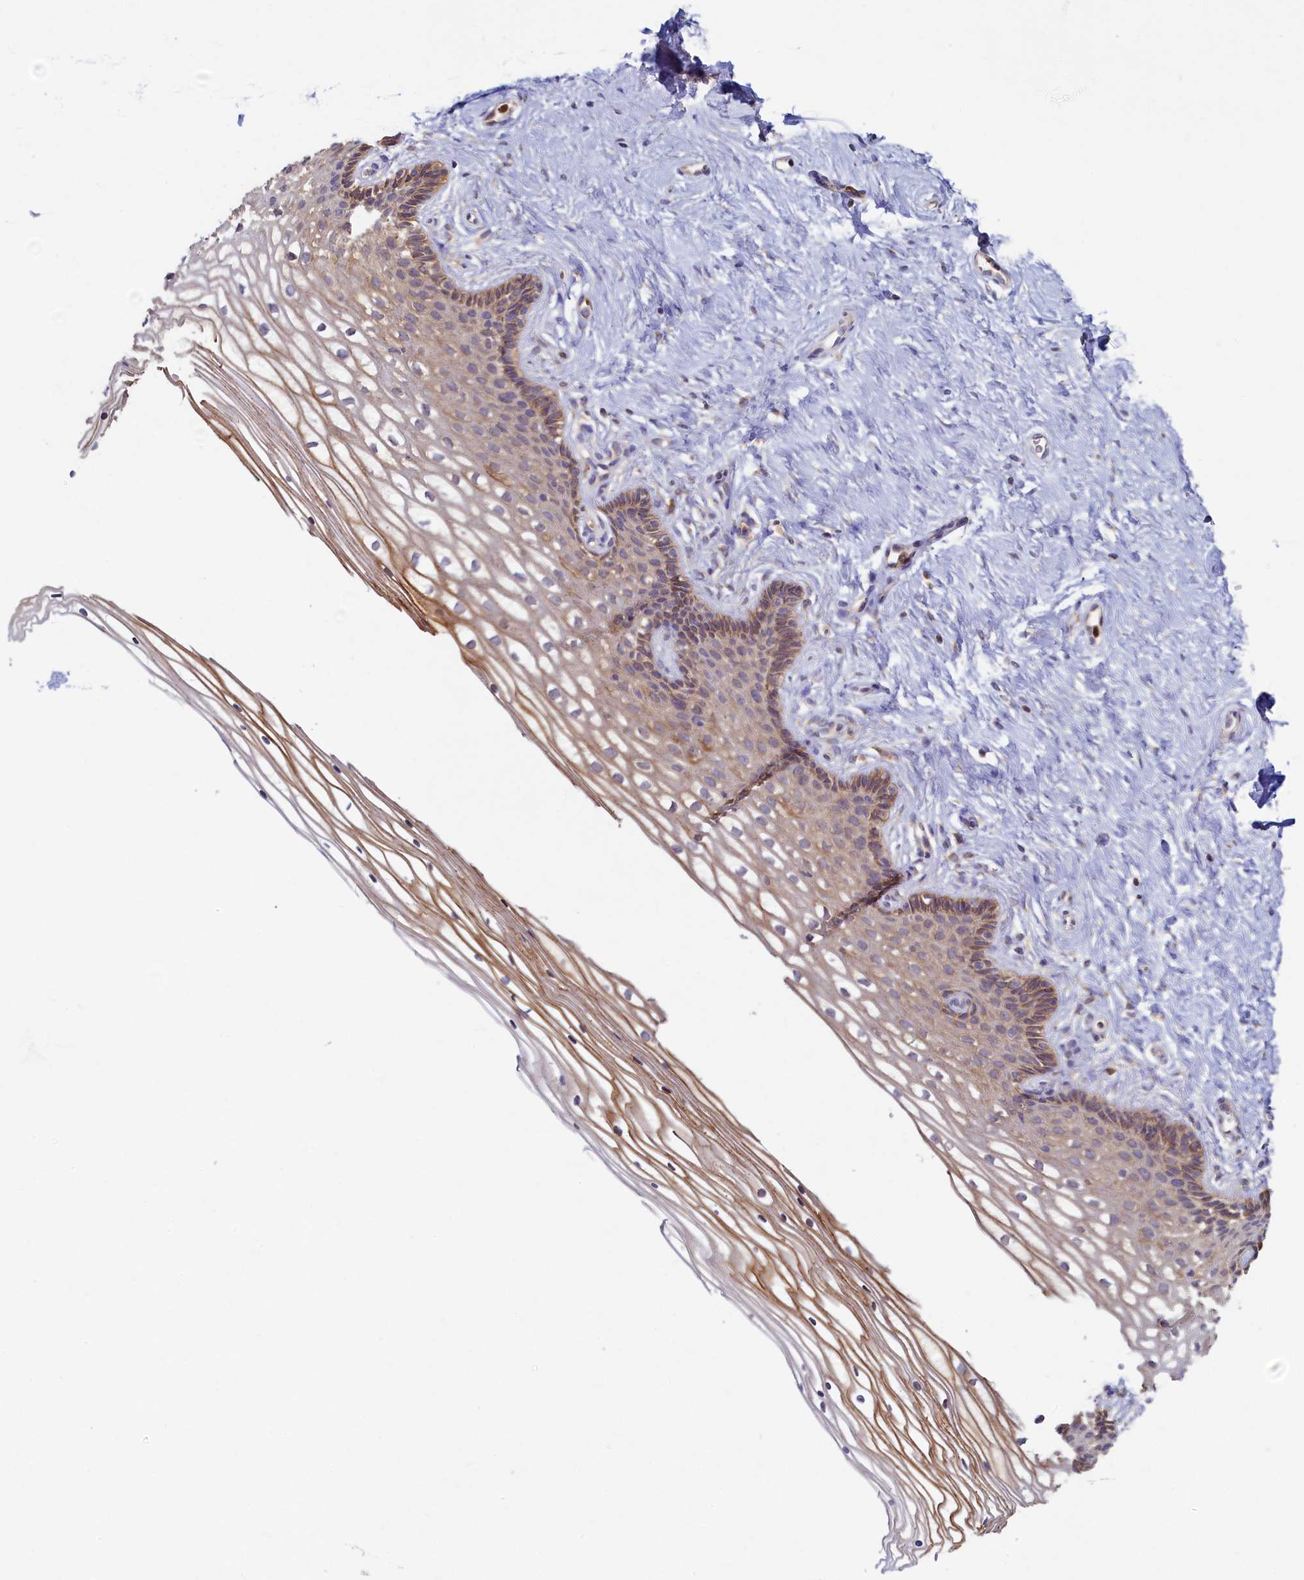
{"staining": {"intensity": "moderate", "quantity": ">75%", "location": "cytoplasmic/membranous"}, "tissue": "cervix", "cell_type": "Glandular cells", "image_type": "normal", "snomed": [{"axis": "morphology", "description": "Normal tissue, NOS"}, {"axis": "topography", "description": "Cervix"}], "caption": "Normal cervix reveals moderate cytoplasmic/membranous positivity in approximately >75% of glandular cells (brown staining indicates protein expression, while blue staining denotes nuclei)..", "gene": "TIMM8B", "patient": {"sex": "female", "age": 33}}